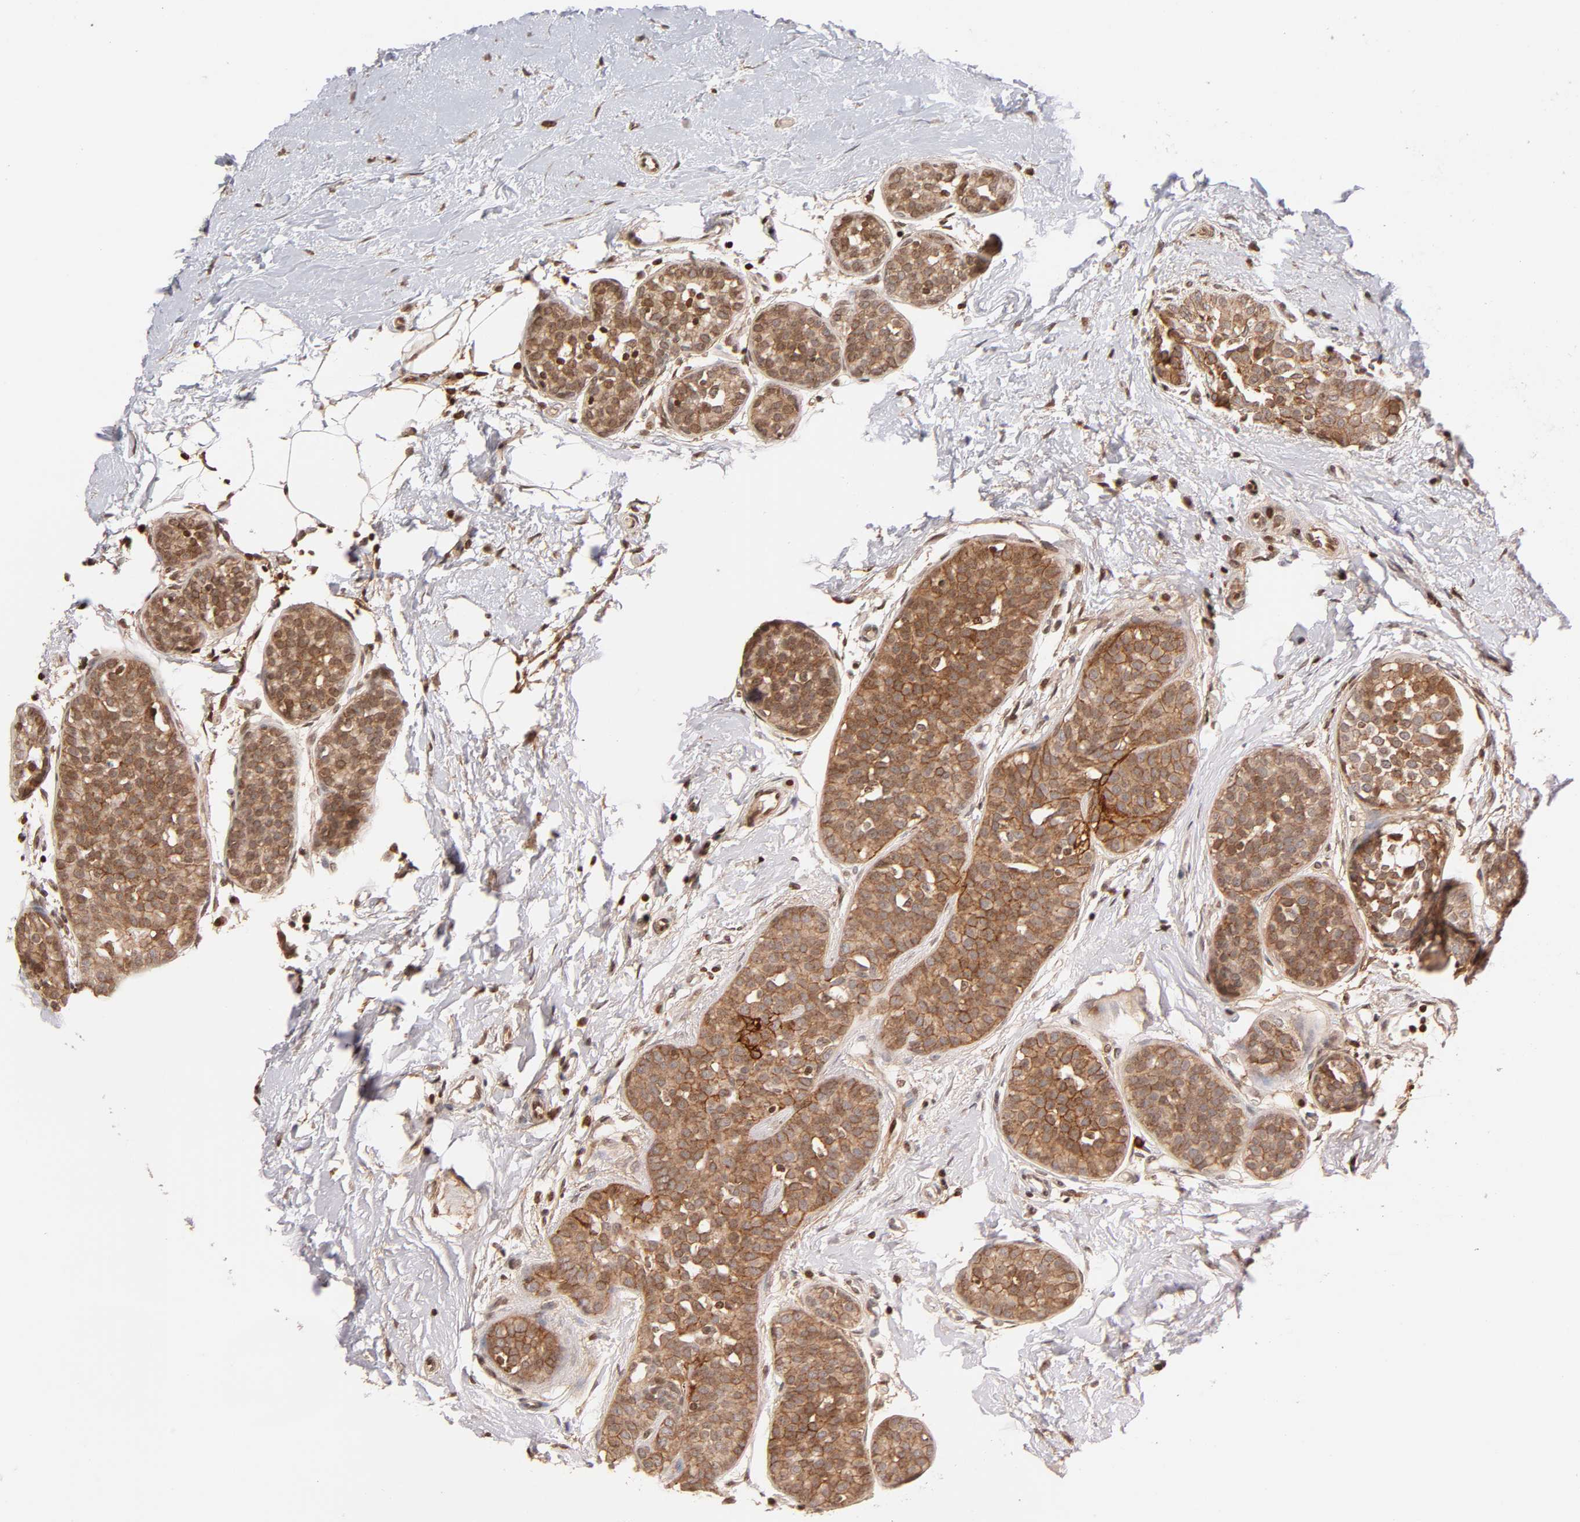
{"staining": {"intensity": "moderate", "quantity": ">75%", "location": "cytoplasmic/membranous"}, "tissue": "breast cancer", "cell_type": "Tumor cells", "image_type": "cancer", "snomed": [{"axis": "morphology", "description": "Lobular carcinoma, in situ"}, {"axis": "morphology", "description": "Lobular carcinoma"}, {"axis": "topography", "description": "Breast"}], "caption": "Immunohistochemistry staining of breast cancer (lobular carcinoma in situ), which displays medium levels of moderate cytoplasmic/membranous positivity in about >75% of tumor cells indicating moderate cytoplasmic/membranous protein positivity. The staining was performed using DAB (brown) for protein detection and nuclei were counterstained in hematoxylin (blue).", "gene": "ITGAV", "patient": {"sex": "female", "age": 41}}